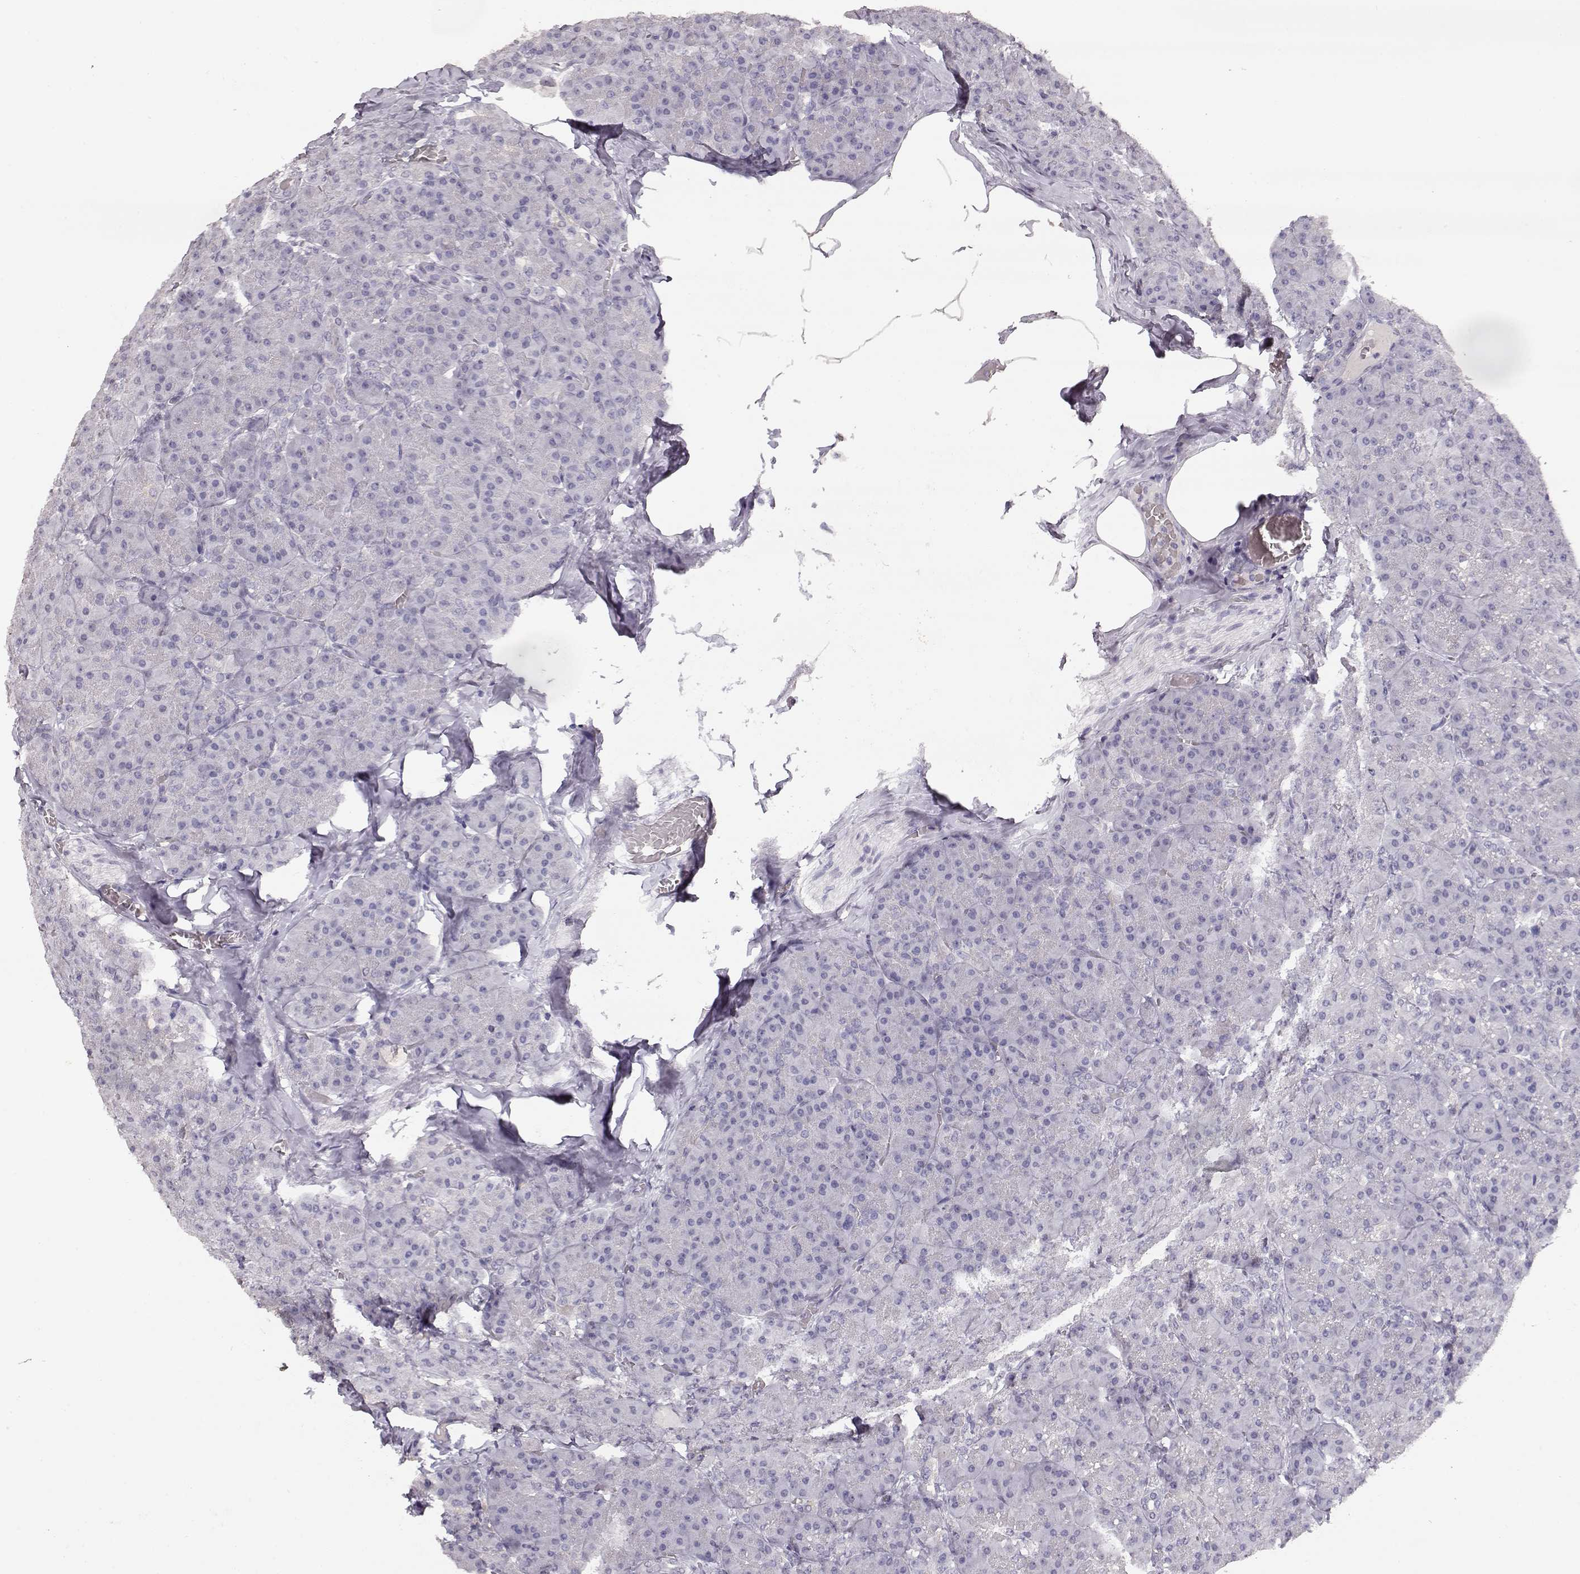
{"staining": {"intensity": "negative", "quantity": "none", "location": "none"}, "tissue": "pancreas", "cell_type": "Exocrine glandular cells", "image_type": "normal", "snomed": [{"axis": "morphology", "description": "Normal tissue, NOS"}, {"axis": "topography", "description": "Pancreas"}], "caption": "Protein analysis of normal pancreas displays no significant expression in exocrine glandular cells.", "gene": "TPH2", "patient": {"sex": "male", "age": 57}}